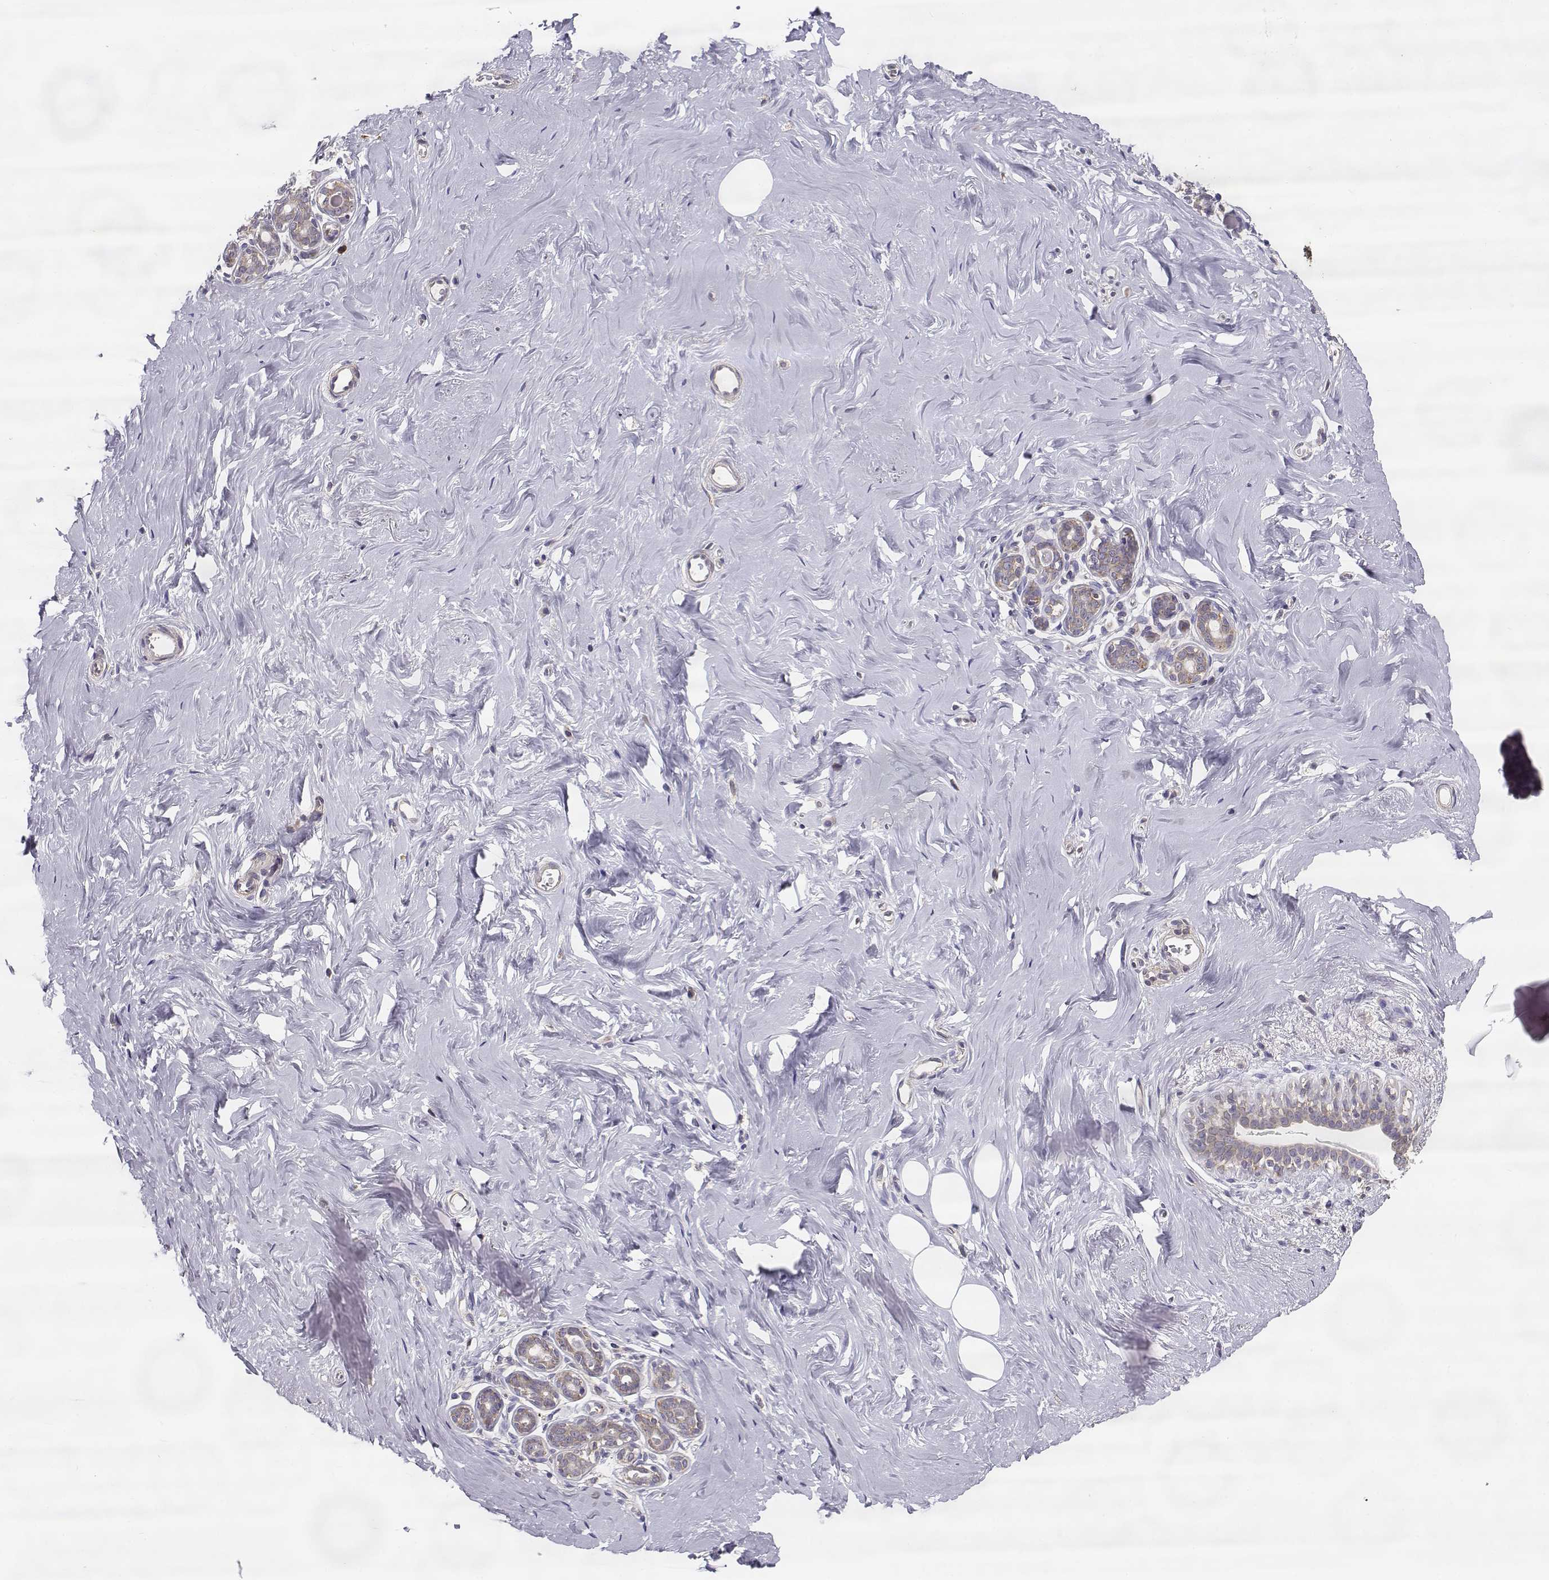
{"staining": {"intensity": "negative", "quantity": "none", "location": "none"}, "tissue": "breast", "cell_type": "Adipocytes", "image_type": "normal", "snomed": [{"axis": "morphology", "description": "Normal tissue, NOS"}, {"axis": "topography", "description": "Skin"}, {"axis": "topography", "description": "Breast"}], "caption": "IHC photomicrograph of benign breast stained for a protein (brown), which shows no expression in adipocytes.", "gene": "BEND6", "patient": {"sex": "female", "age": 43}}